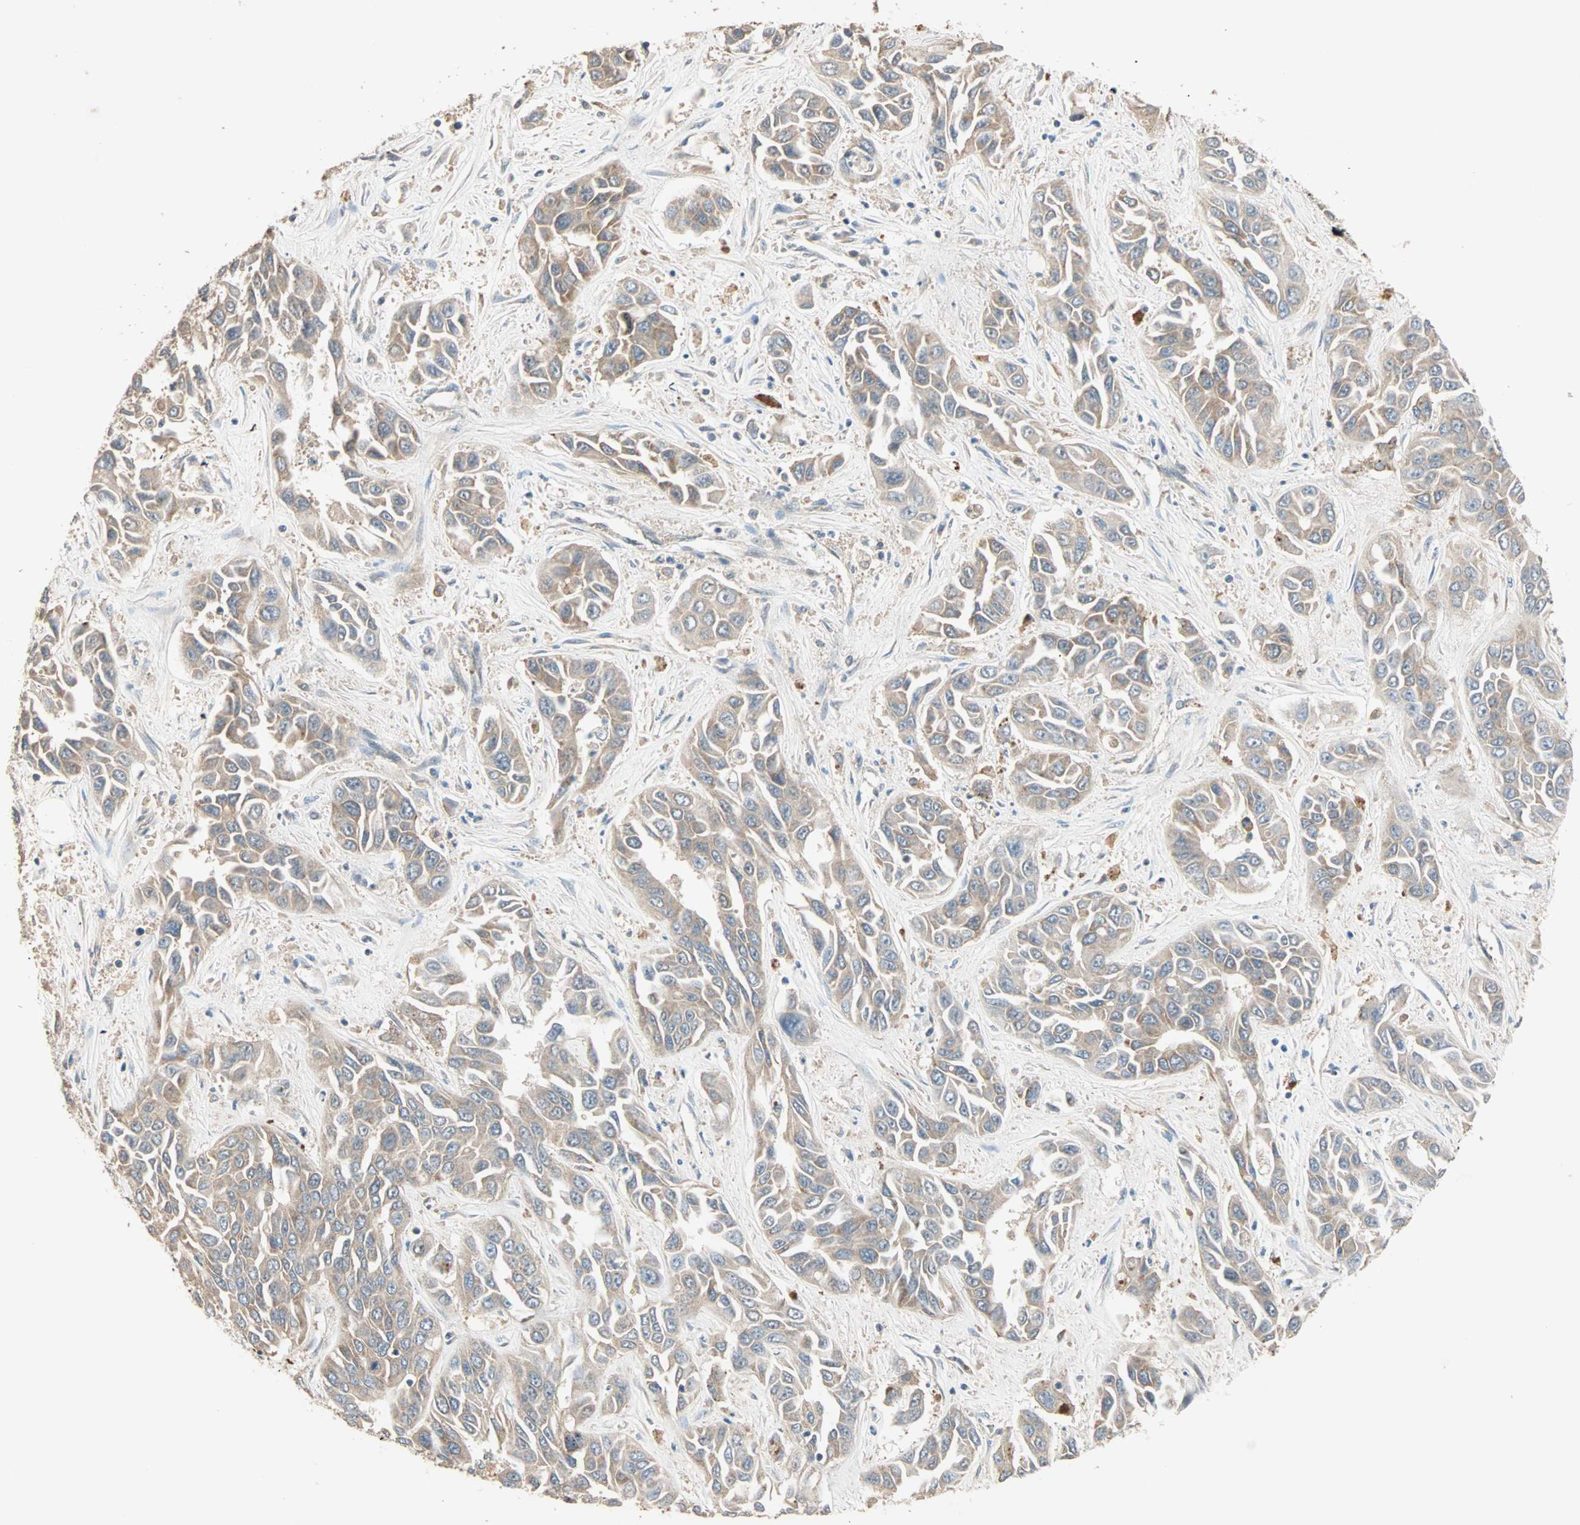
{"staining": {"intensity": "weak", "quantity": ">75%", "location": "cytoplasmic/membranous"}, "tissue": "liver cancer", "cell_type": "Tumor cells", "image_type": "cancer", "snomed": [{"axis": "morphology", "description": "Cholangiocarcinoma"}, {"axis": "topography", "description": "Liver"}], "caption": "A photomicrograph of human cholangiocarcinoma (liver) stained for a protein demonstrates weak cytoplasmic/membranous brown staining in tumor cells.", "gene": "TTF2", "patient": {"sex": "female", "age": 52}}